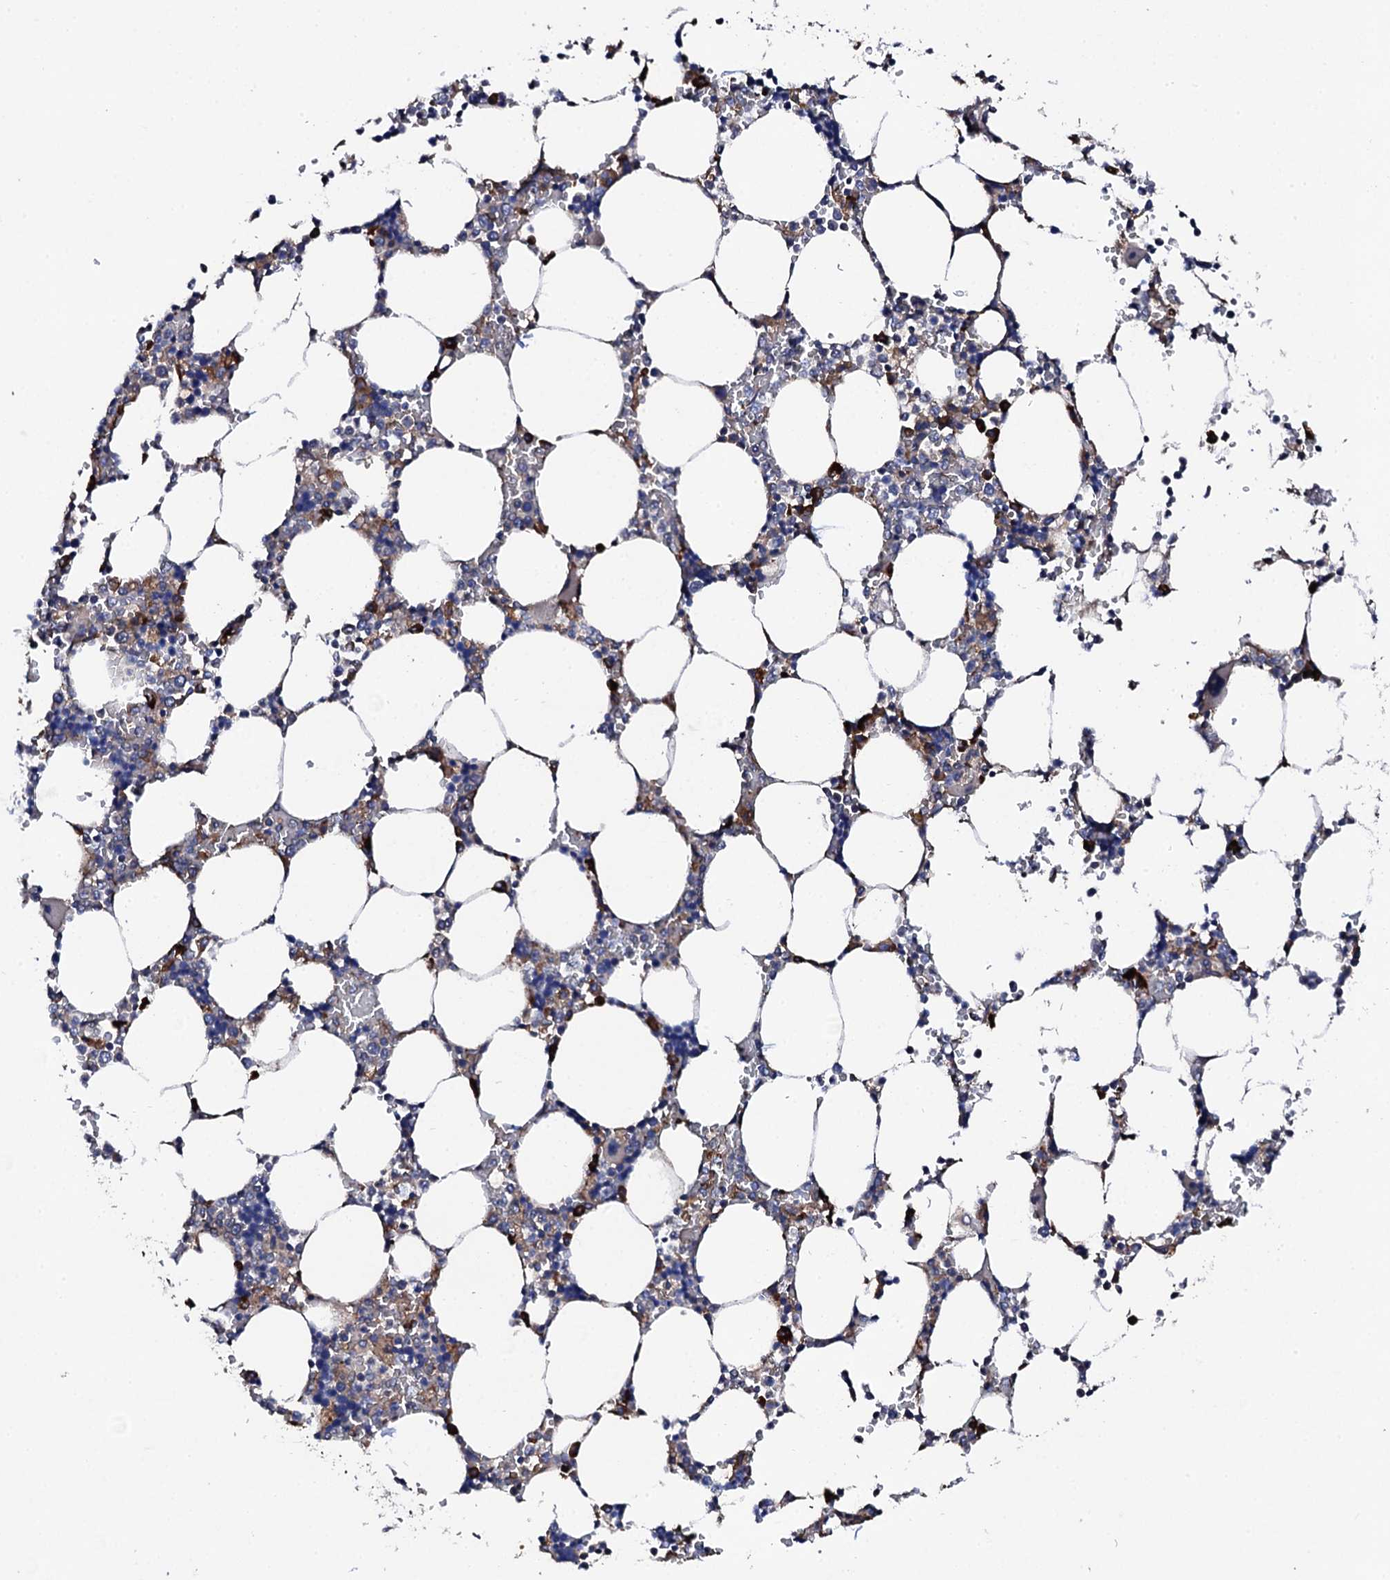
{"staining": {"intensity": "moderate", "quantity": "25%-75%", "location": "cytoplasmic/membranous"}, "tissue": "bone marrow", "cell_type": "Hematopoietic cells", "image_type": "normal", "snomed": [{"axis": "morphology", "description": "Normal tissue, NOS"}, {"axis": "topography", "description": "Bone marrow"}], "caption": "Bone marrow stained for a protein (brown) demonstrates moderate cytoplasmic/membranous positive expression in approximately 25%-75% of hematopoietic cells.", "gene": "LIPT2", "patient": {"sex": "male", "age": 64}}